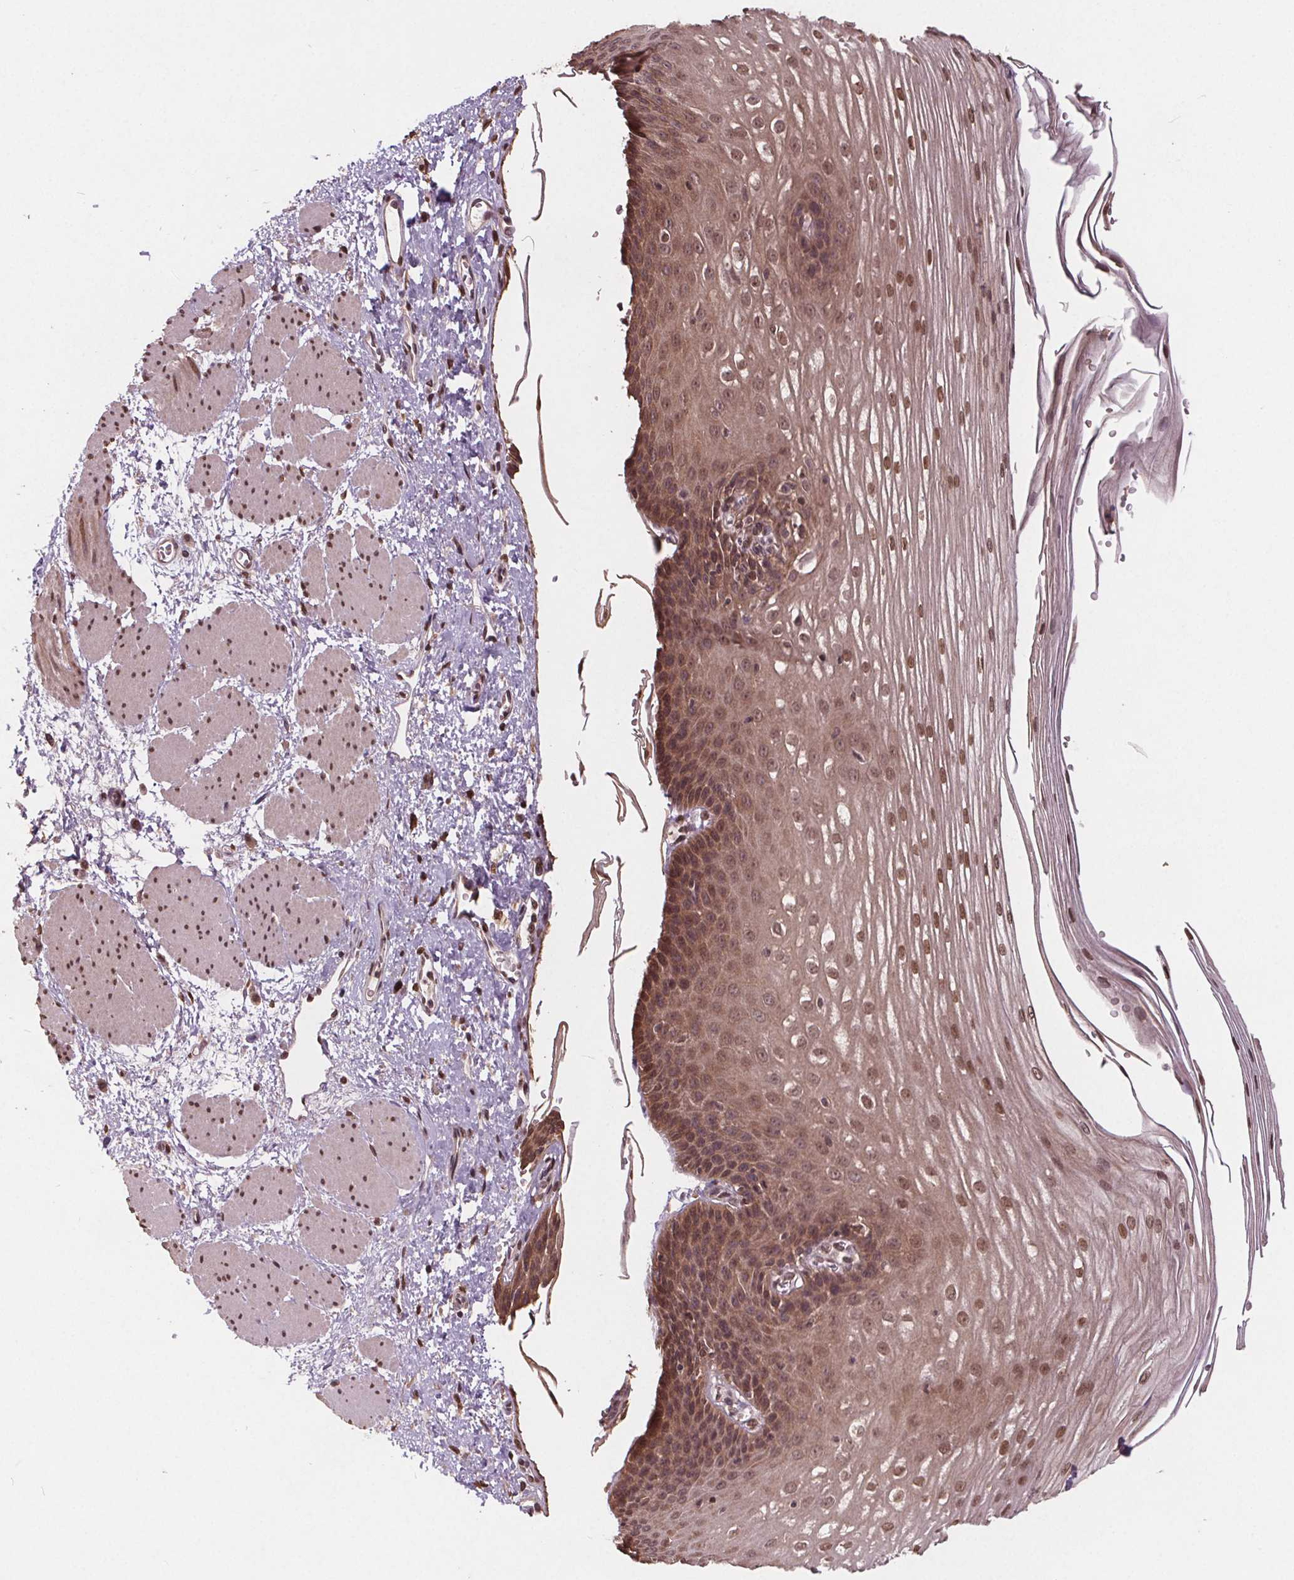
{"staining": {"intensity": "moderate", "quantity": ">75%", "location": "cytoplasmic/membranous,nuclear"}, "tissue": "esophagus", "cell_type": "Squamous epithelial cells", "image_type": "normal", "snomed": [{"axis": "morphology", "description": "Normal tissue, NOS"}, {"axis": "topography", "description": "Esophagus"}], "caption": "Immunohistochemical staining of normal esophagus reveals moderate cytoplasmic/membranous,nuclear protein staining in about >75% of squamous epithelial cells. Using DAB (3,3'-diaminobenzidine) (brown) and hematoxylin (blue) stains, captured at high magnification using brightfield microscopy.", "gene": "HIF1AN", "patient": {"sex": "male", "age": 62}}